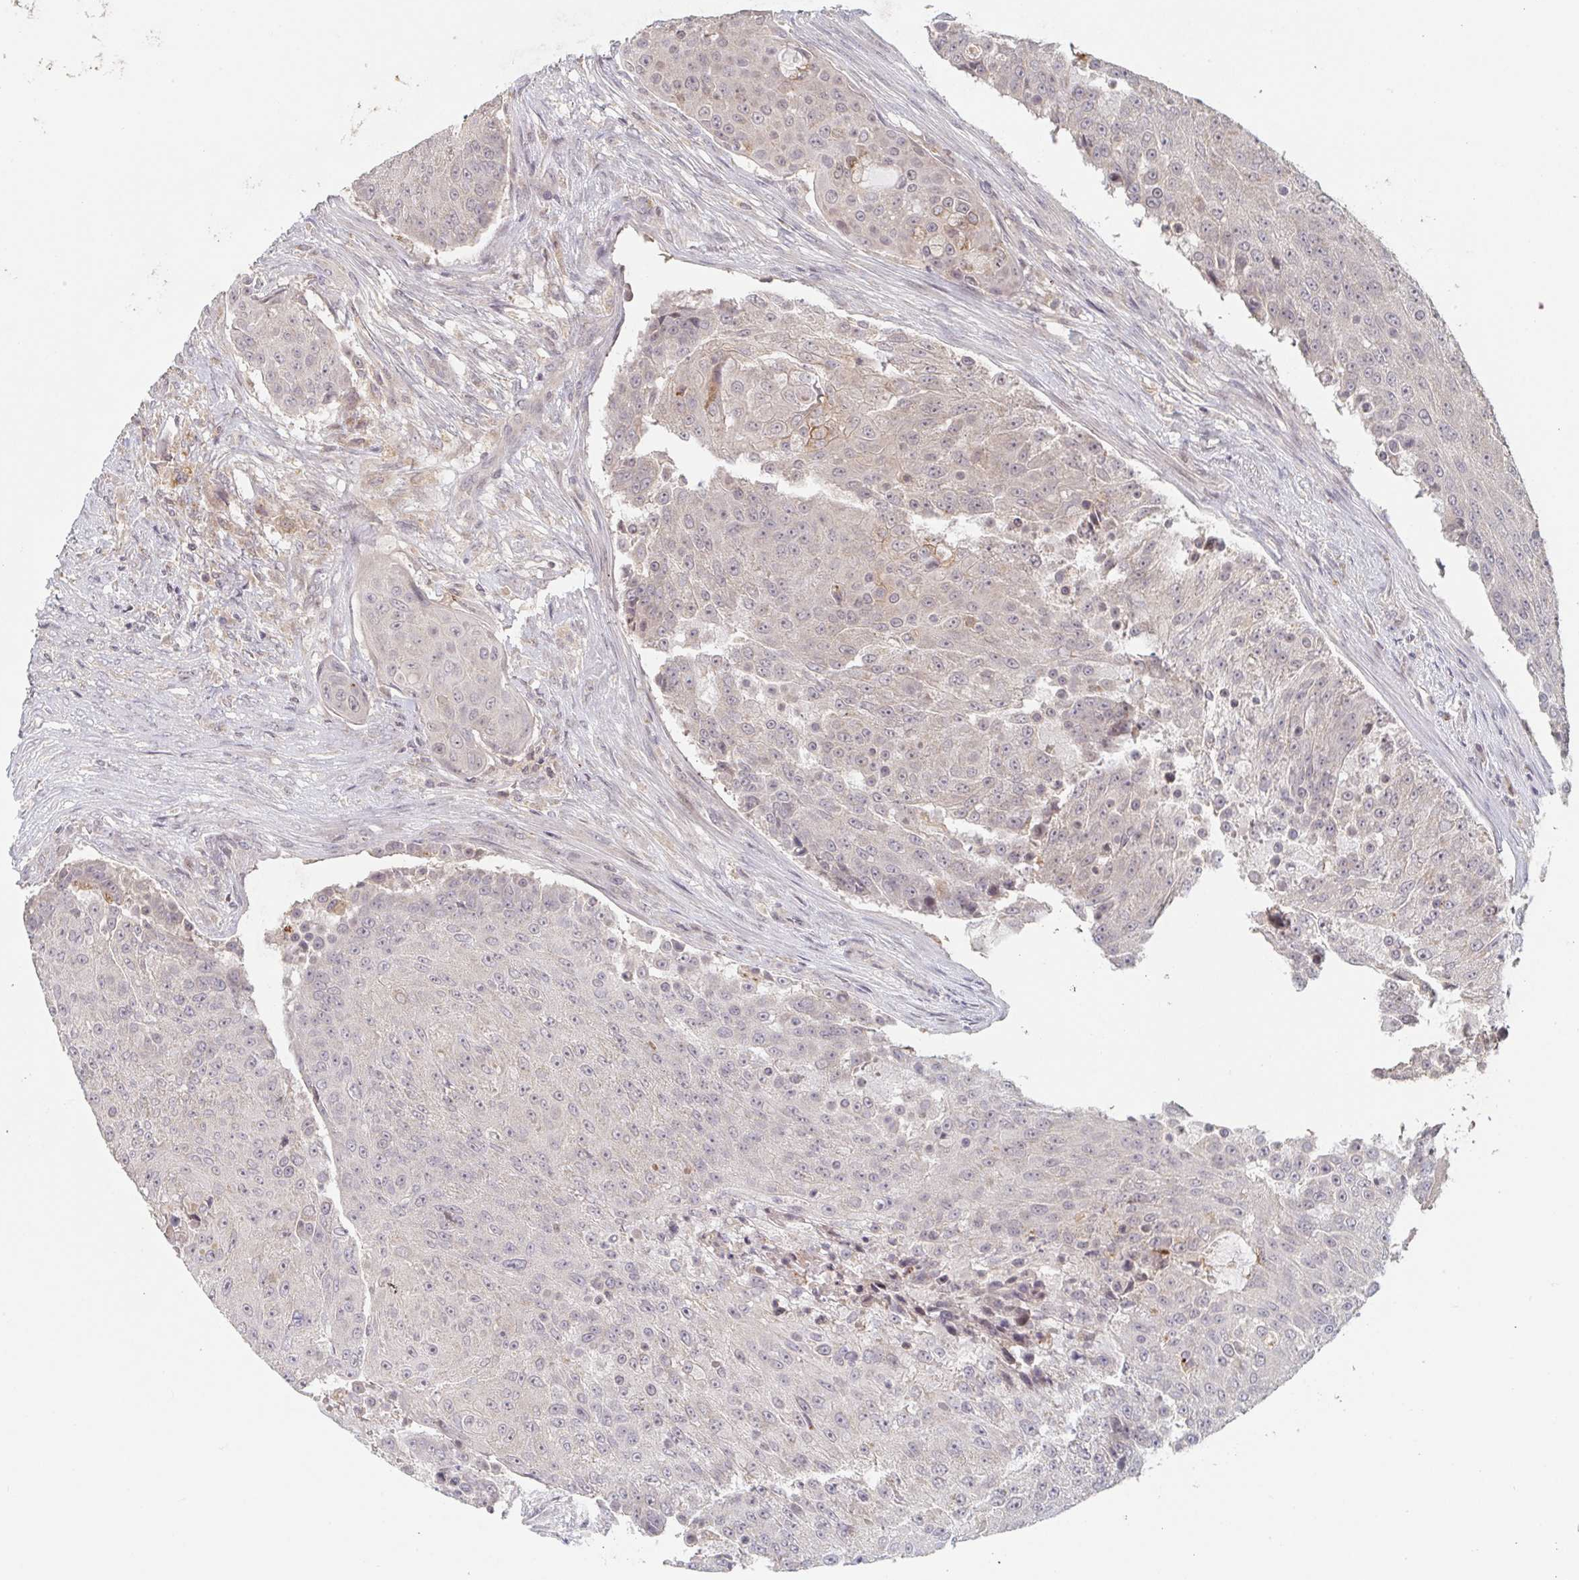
{"staining": {"intensity": "weak", "quantity": "<25%", "location": "nuclear"}, "tissue": "urothelial cancer", "cell_type": "Tumor cells", "image_type": "cancer", "snomed": [{"axis": "morphology", "description": "Urothelial carcinoma, High grade"}, {"axis": "topography", "description": "Urinary bladder"}], "caption": "DAB (3,3'-diaminobenzidine) immunohistochemical staining of human high-grade urothelial carcinoma exhibits no significant positivity in tumor cells. Nuclei are stained in blue.", "gene": "DCST1", "patient": {"sex": "female", "age": 63}}